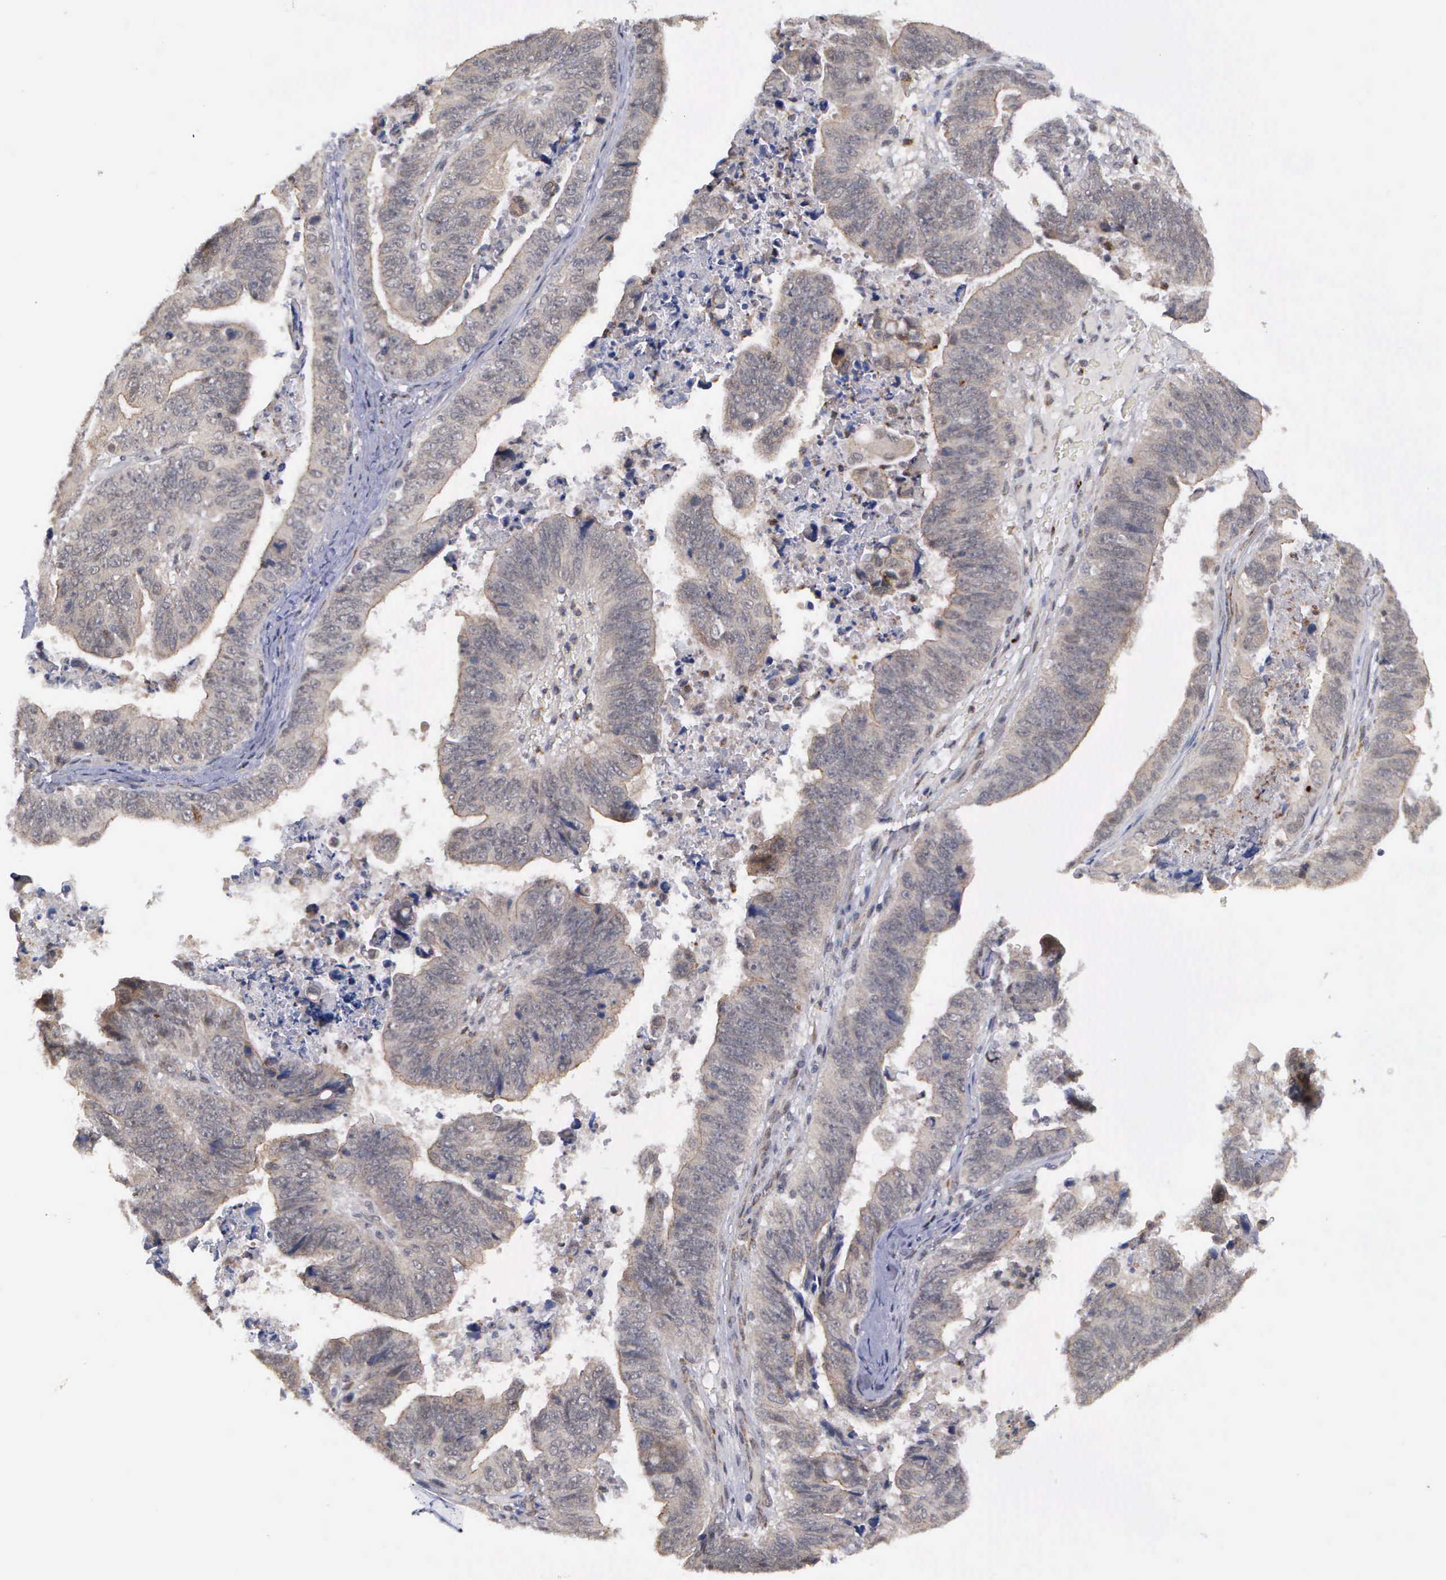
{"staining": {"intensity": "weak", "quantity": "25%-75%", "location": "cytoplasmic/membranous"}, "tissue": "stomach cancer", "cell_type": "Tumor cells", "image_type": "cancer", "snomed": [{"axis": "morphology", "description": "Adenocarcinoma, NOS"}, {"axis": "topography", "description": "Stomach, upper"}], "caption": "Immunohistochemistry micrograph of neoplastic tissue: human adenocarcinoma (stomach) stained using immunohistochemistry exhibits low levels of weak protein expression localized specifically in the cytoplasmic/membranous of tumor cells, appearing as a cytoplasmic/membranous brown color.", "gene": "MAP3K9", "patient": {"sex": "female", "age": 50}}